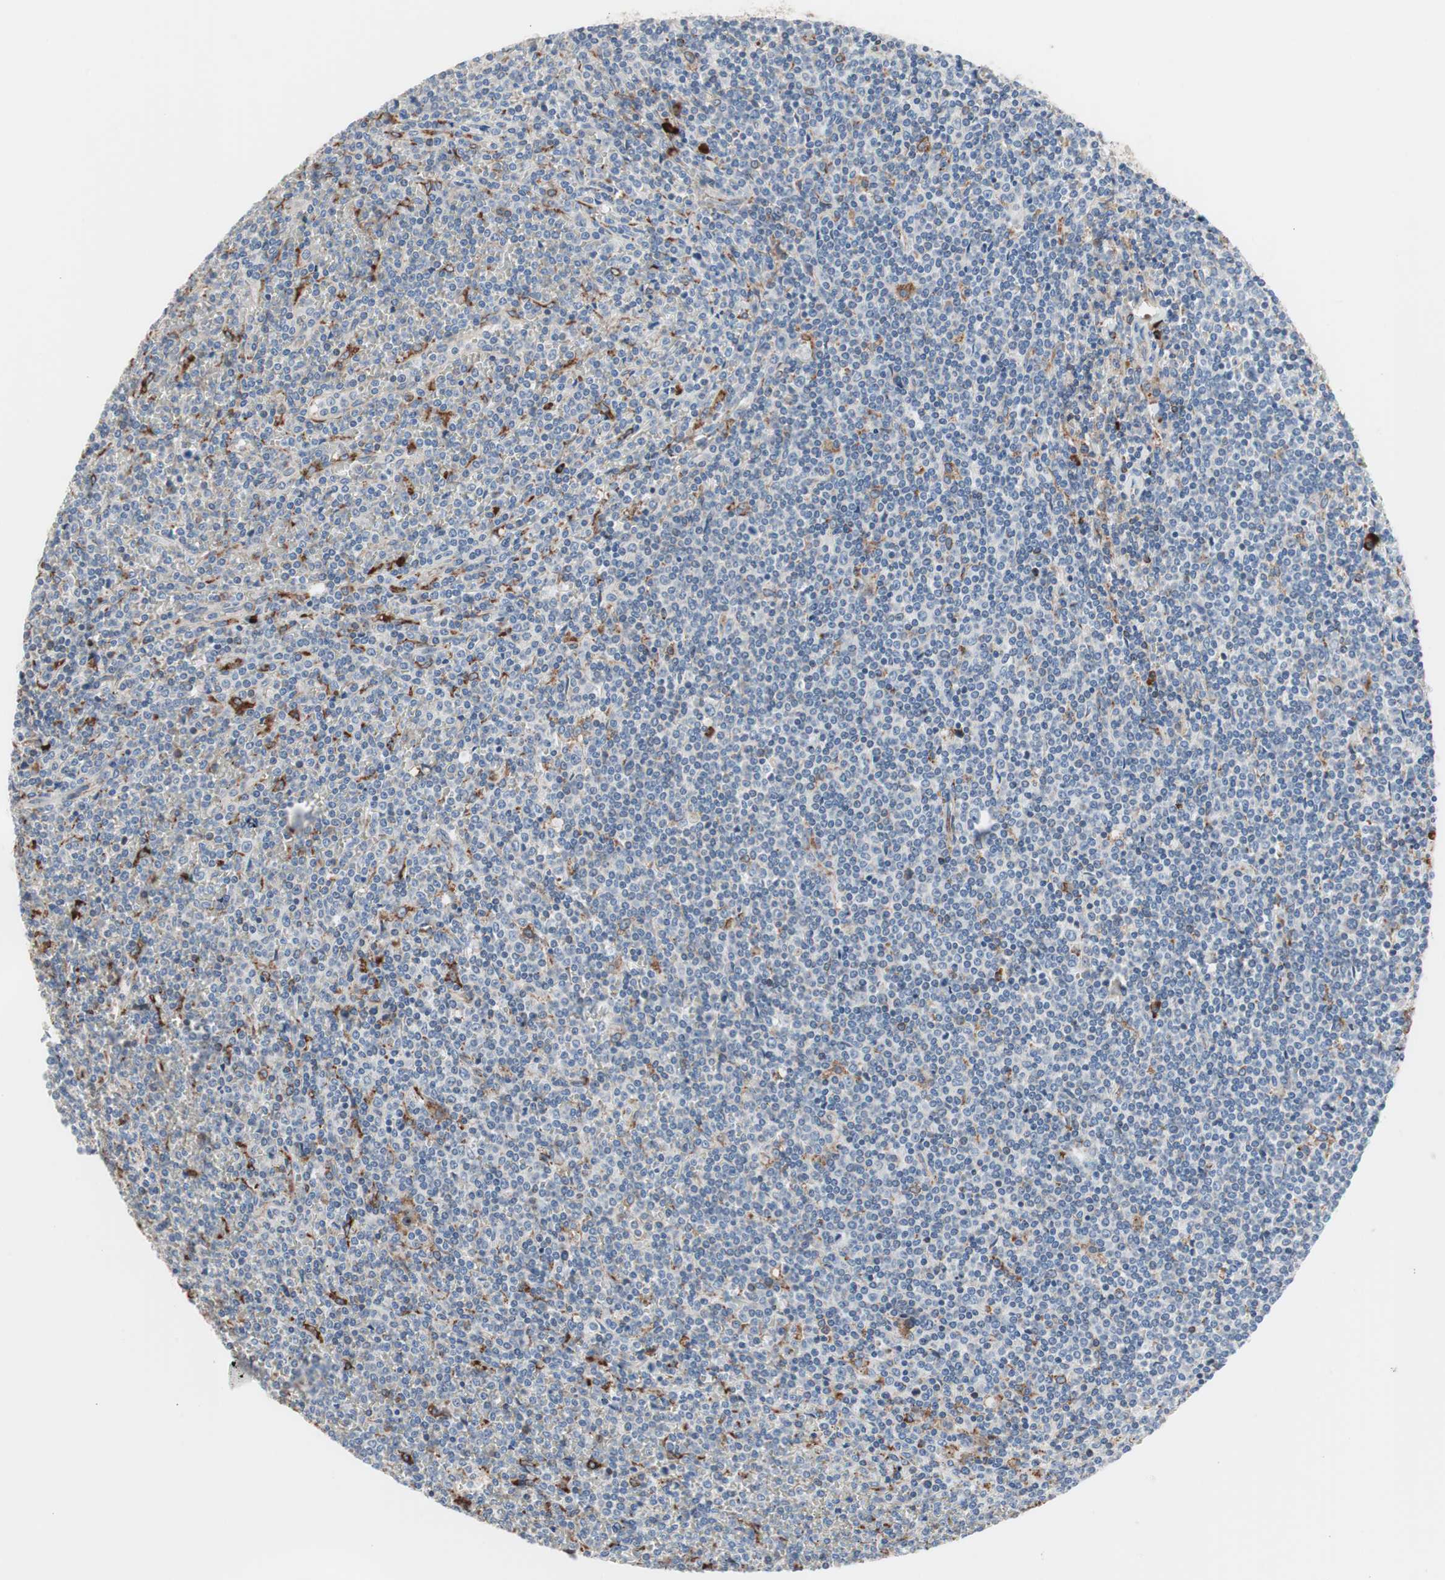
{"staining": {"intensity": "negative", "quantity": "none", "location": "none"}, "tissue": "lymphoma", "cell_type": "Tumor cells", "image_type": "cancer", "snomed": [{"axis": "morphology", "description": "Malignant lymphoma, non-Hodgkin's type, Low grade"}, {"axis": "topography", "description": "Spleen"}], "caption": "An image of human low-grade malignant lymphoma, non-Hodgkin's type is negative for staining in tumor cells.", "gene": "SLC27A4", "patient": {"sex": "female", "age": 19}}